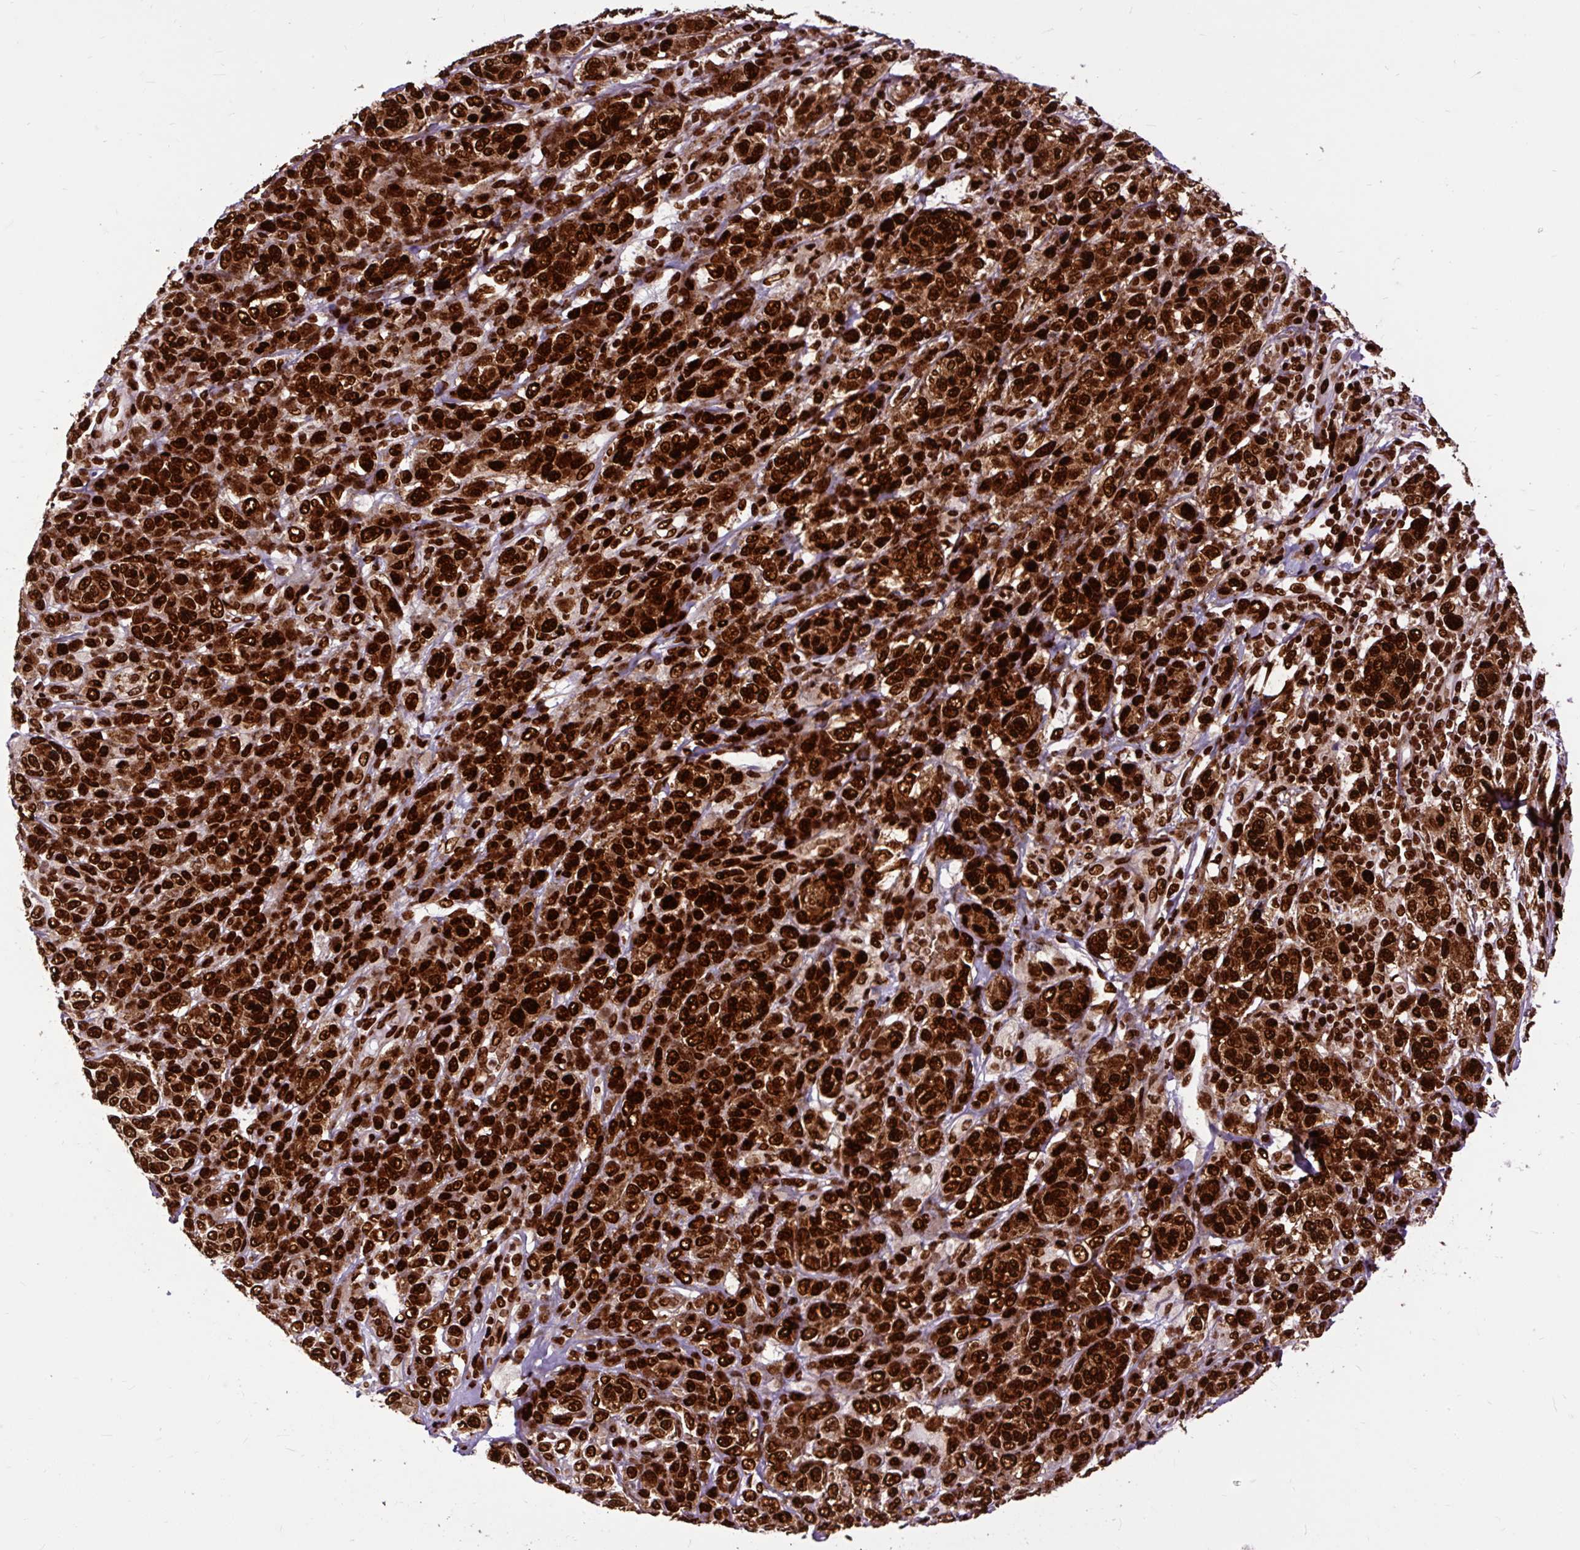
{"staining": {"intensity": "strong", "quantity": ">75%", "location": "nuclear"}, "tissue": "melanoma", "cell_type": "Tumor cells", "image_type": "cancer", "snomed": [{"axis": "morphology", "description": "Malignant melanoma, NOS"}, {"axis": "topography", "description": "Skin"}], "caption": "Protein expression analysis of malignant melanoma shows strong nuclear expression in approximately >75% of tumor cells.", "gene": "FUS", "patient": {"sex": "male", "age": 42}}